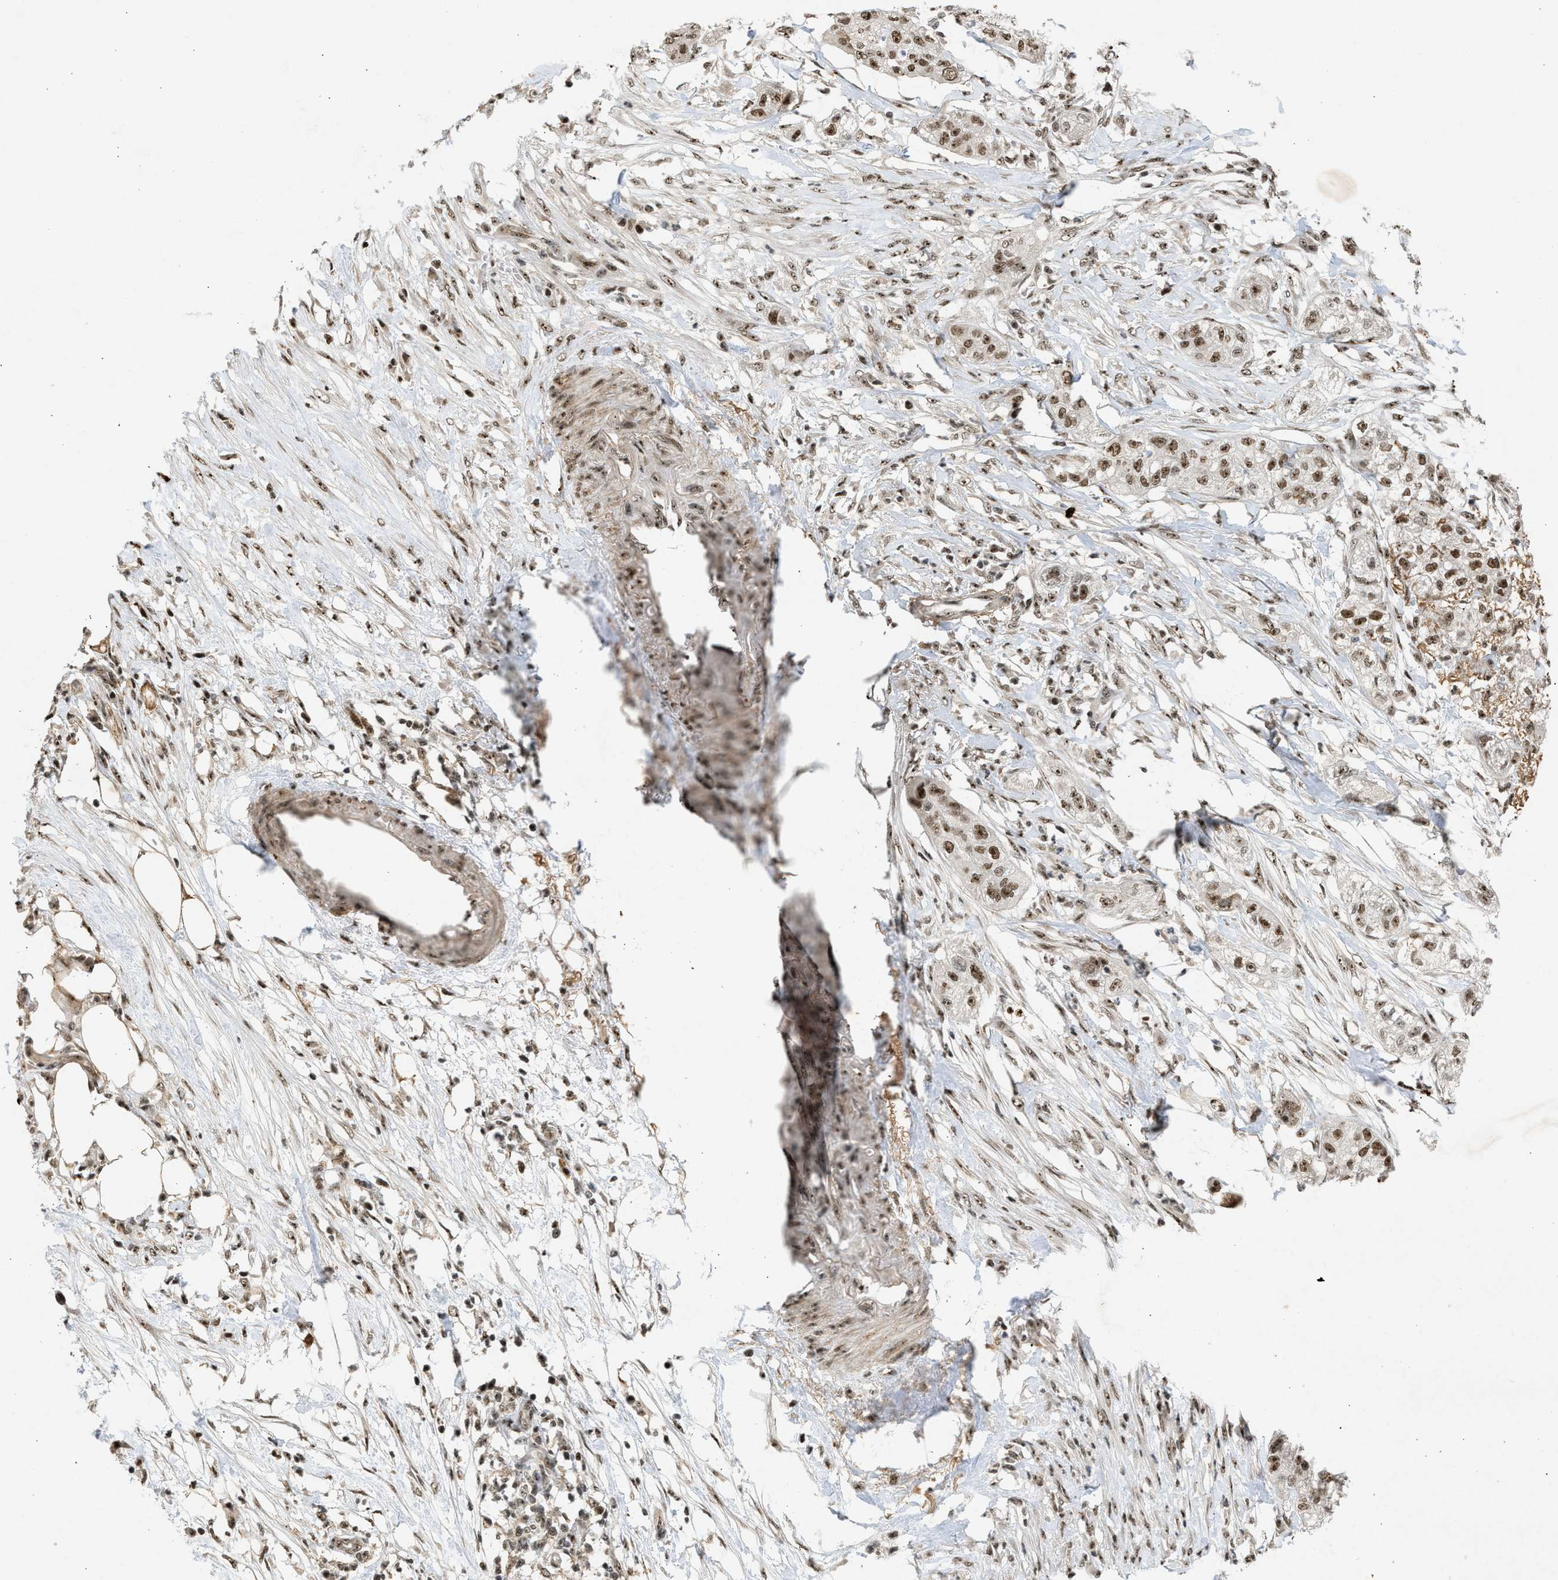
{"staining": {"intensity": "moderate", "quantity": ">75%", "location": "nuclear"}, "tissue": "pancreatic cancer", "cell_type": "Tumor cells", "image_type": "cancer", "snomed": [{"axis": "morphology", "description": "Adenocarcinoma, NOS"}, {"axis": "topography", "description": "Pancreas"}], "caption": "Tumor cells show moderate nuclear staining in approximately >75% of cells in pancreatic cancer.", "gene": "TFDP2", "patient": {"sex": "female", "age": 78}}